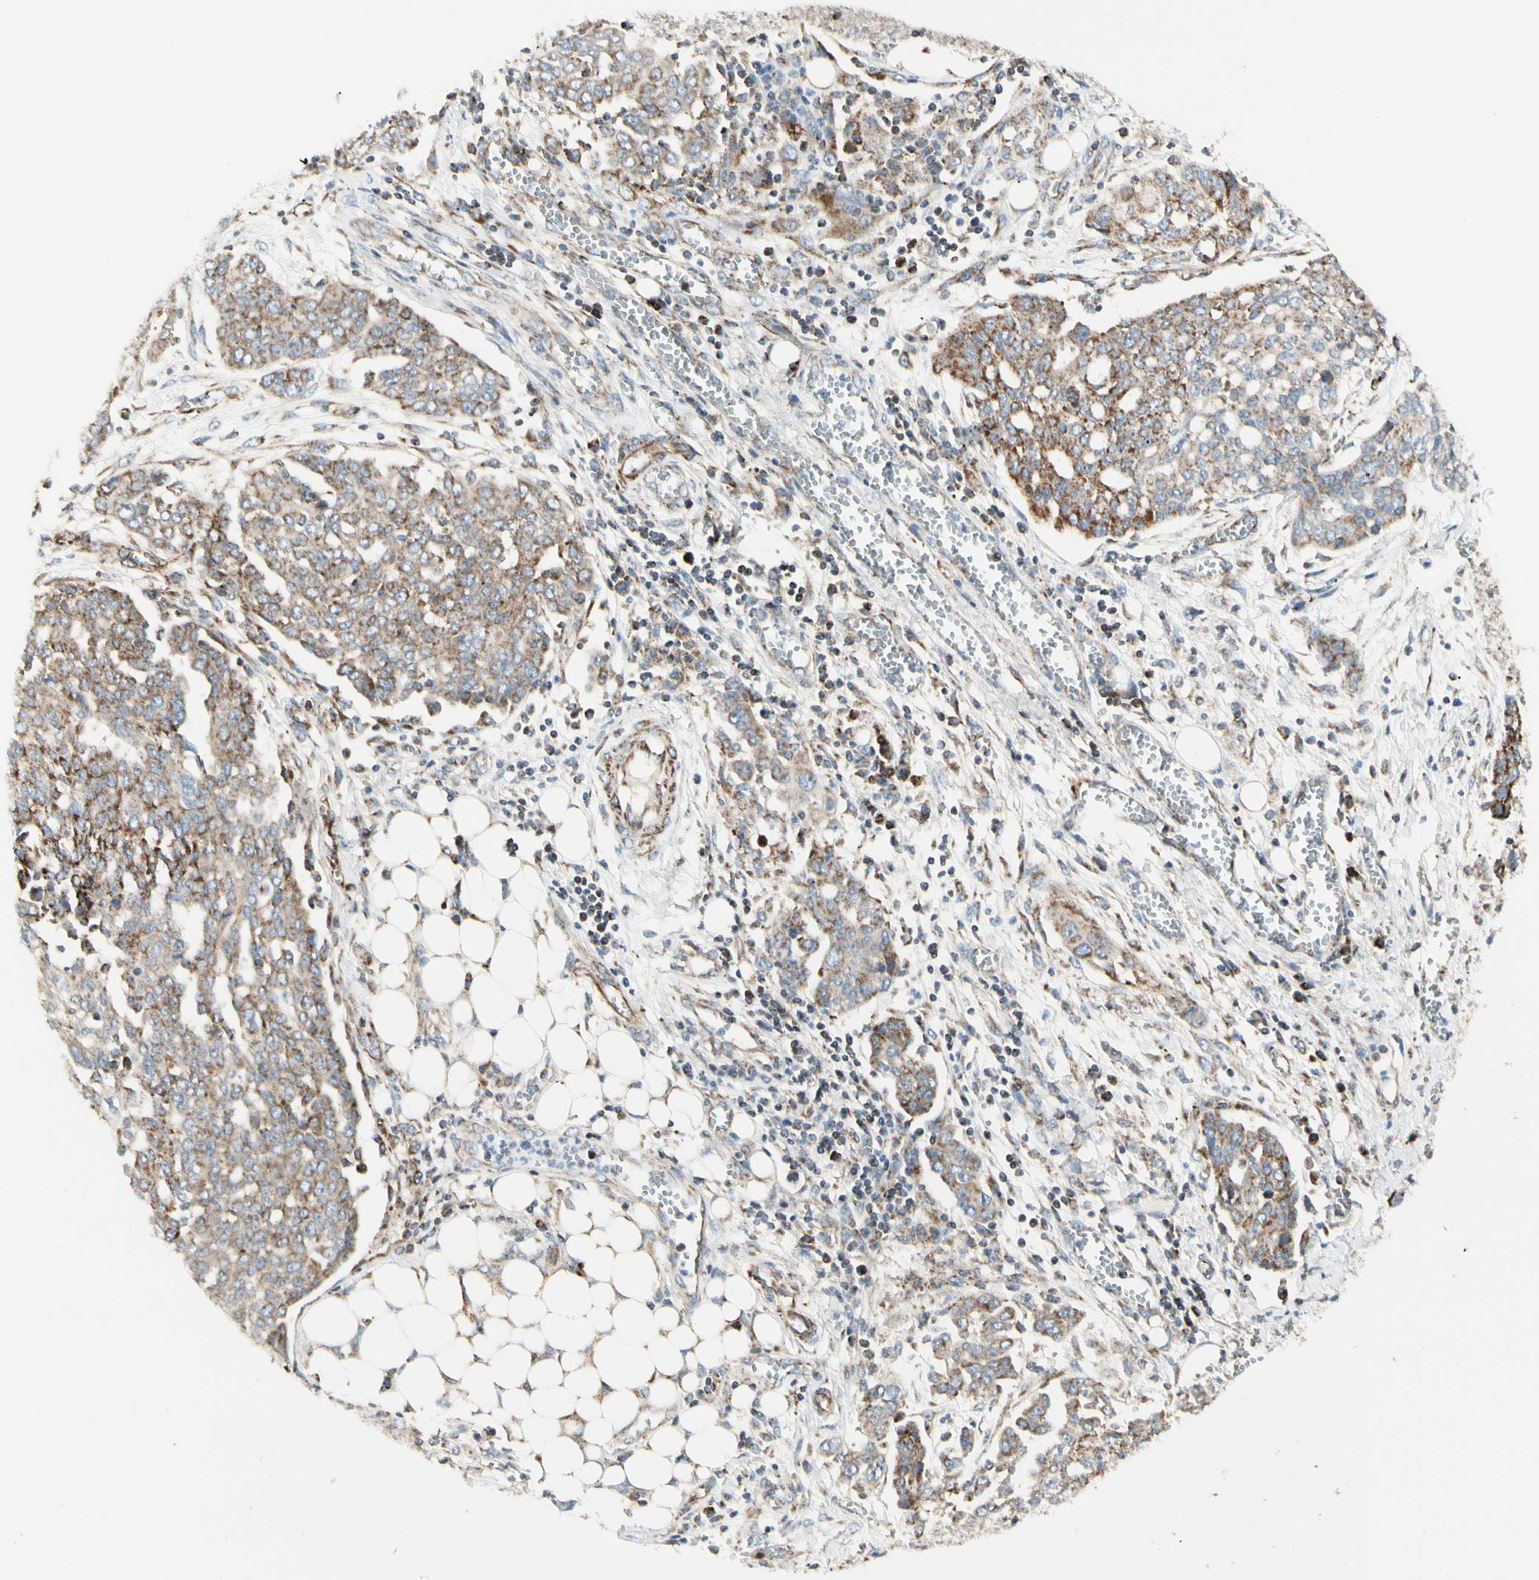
{"staining": {"intensity": "moderate", "quantity": ">75%", "location": "cytoplasmic/membranous"}, "tissue": "ovarian cancer", "cell_type": "Tumor cells", "image_type": "cancer", "snomed": [{"axis": "morphology", "description": "Cystadenocarcinoma, serous, NOS"}, {"axis": "topography", "description": "Soft tissue"}, {"axis": "topography", "description": "Ovary"}], "caption": "Immunohistochemistry (DAB (3,3'-diaminobenzidine)) staining of ovarian serous cystadenocarcinoma reveals moderate cytoplasmic/membranous protein expression in about >75% of tumor cells. (DAB IHC, brown staining for protein, blue staining for nuclei).", "gene": "TBC1D10A", "patient": {"sex": "female", "age": 57}}